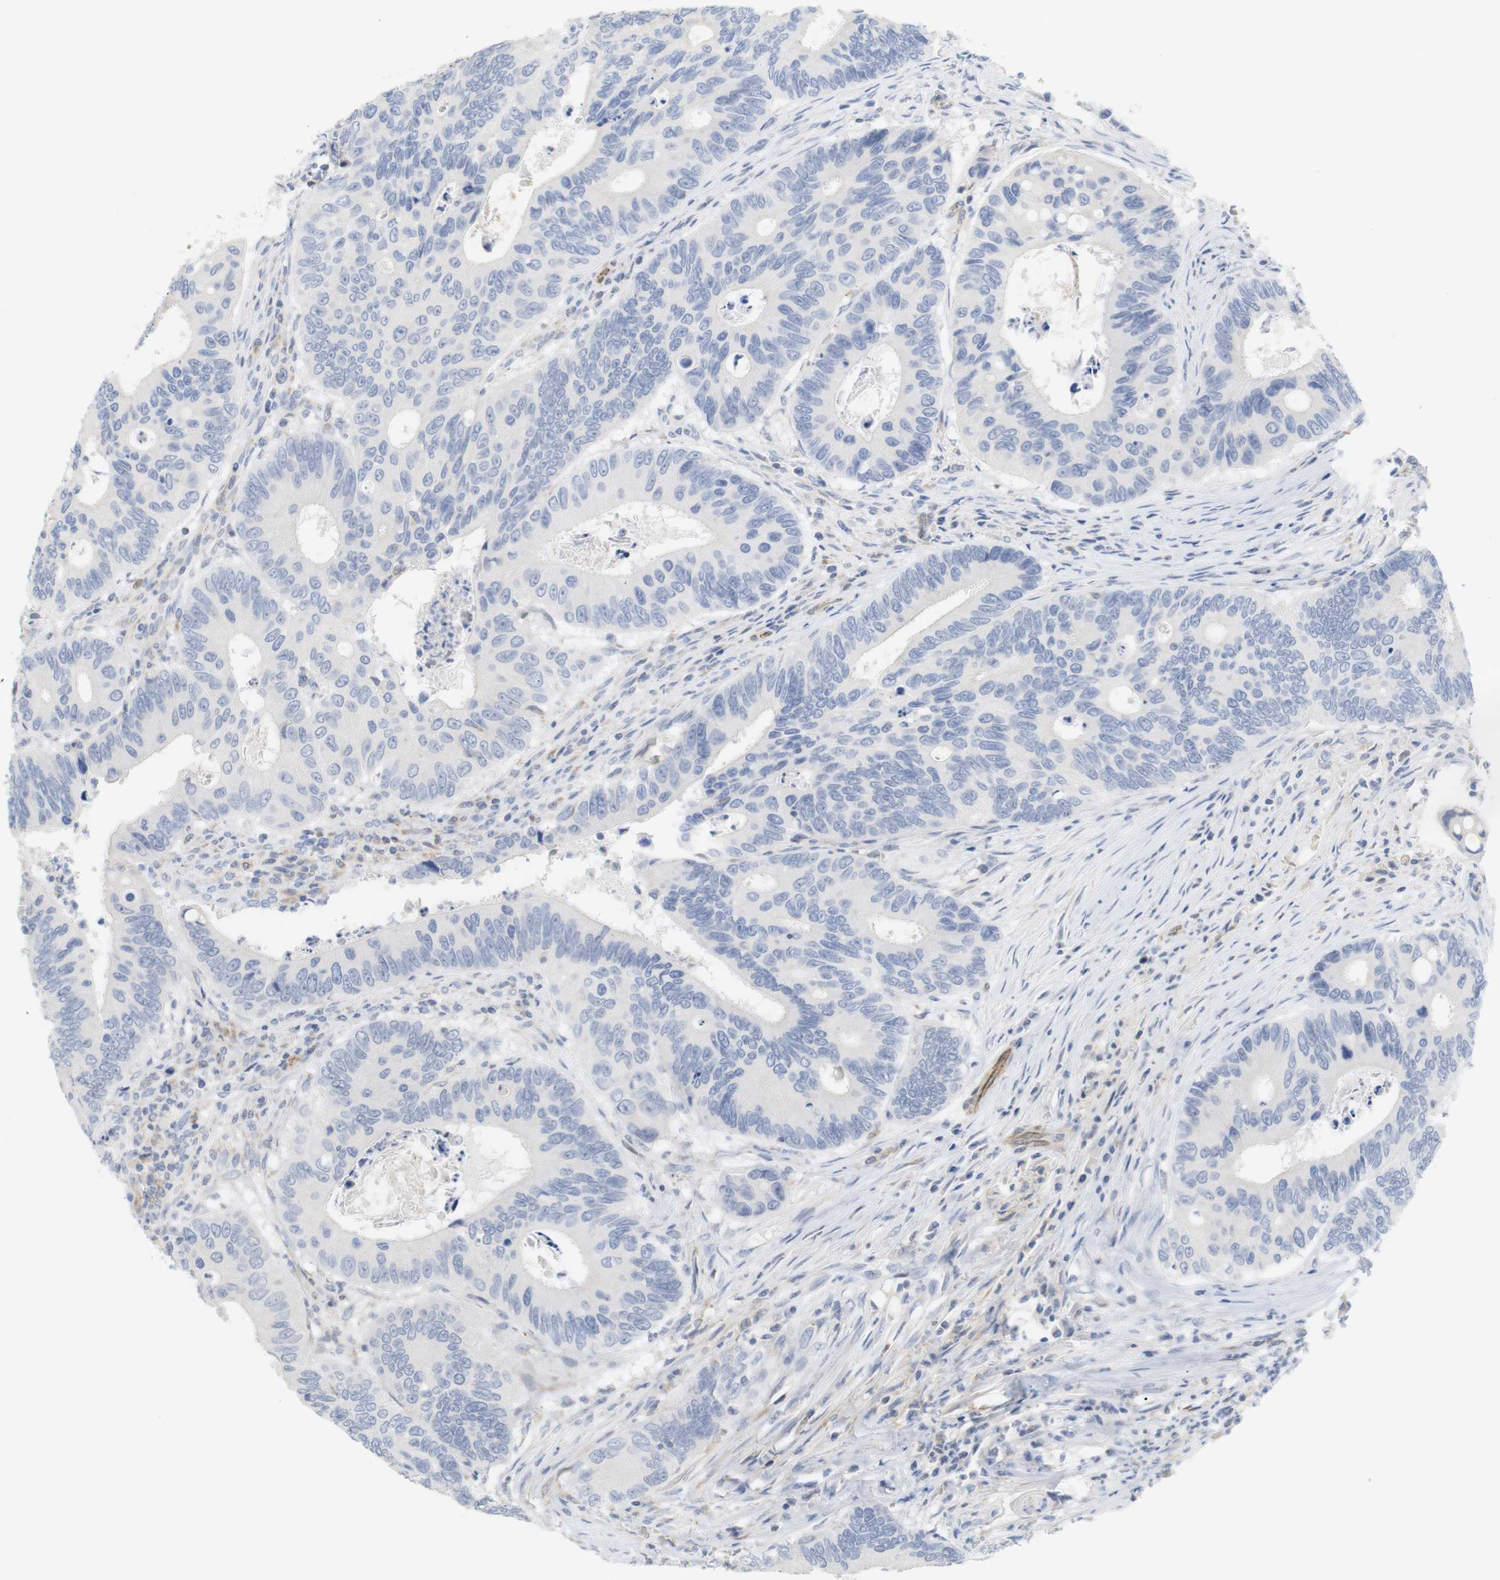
{"staining": {"intensity": "negative", "quantity": "none", "location": "none"}, "tissue": "colorectal cancer", "cell_type": "Tumor cells", "image_type": "cancer", "snomed": [{"axis": "morphology", "description": "Inflammation, NOS"}, {"axis": "morphology", "description": "Adenocarcinoma, NOS"}, {"axis": "topography", "description": "Colon"}], "caption": "Micrograph shows no protein positivity in tumor cells of colorectal cancer (adenocarcinoma) tissue.", "gene": "ITPR1", "patient": {"sex": "male", "age": 72}}